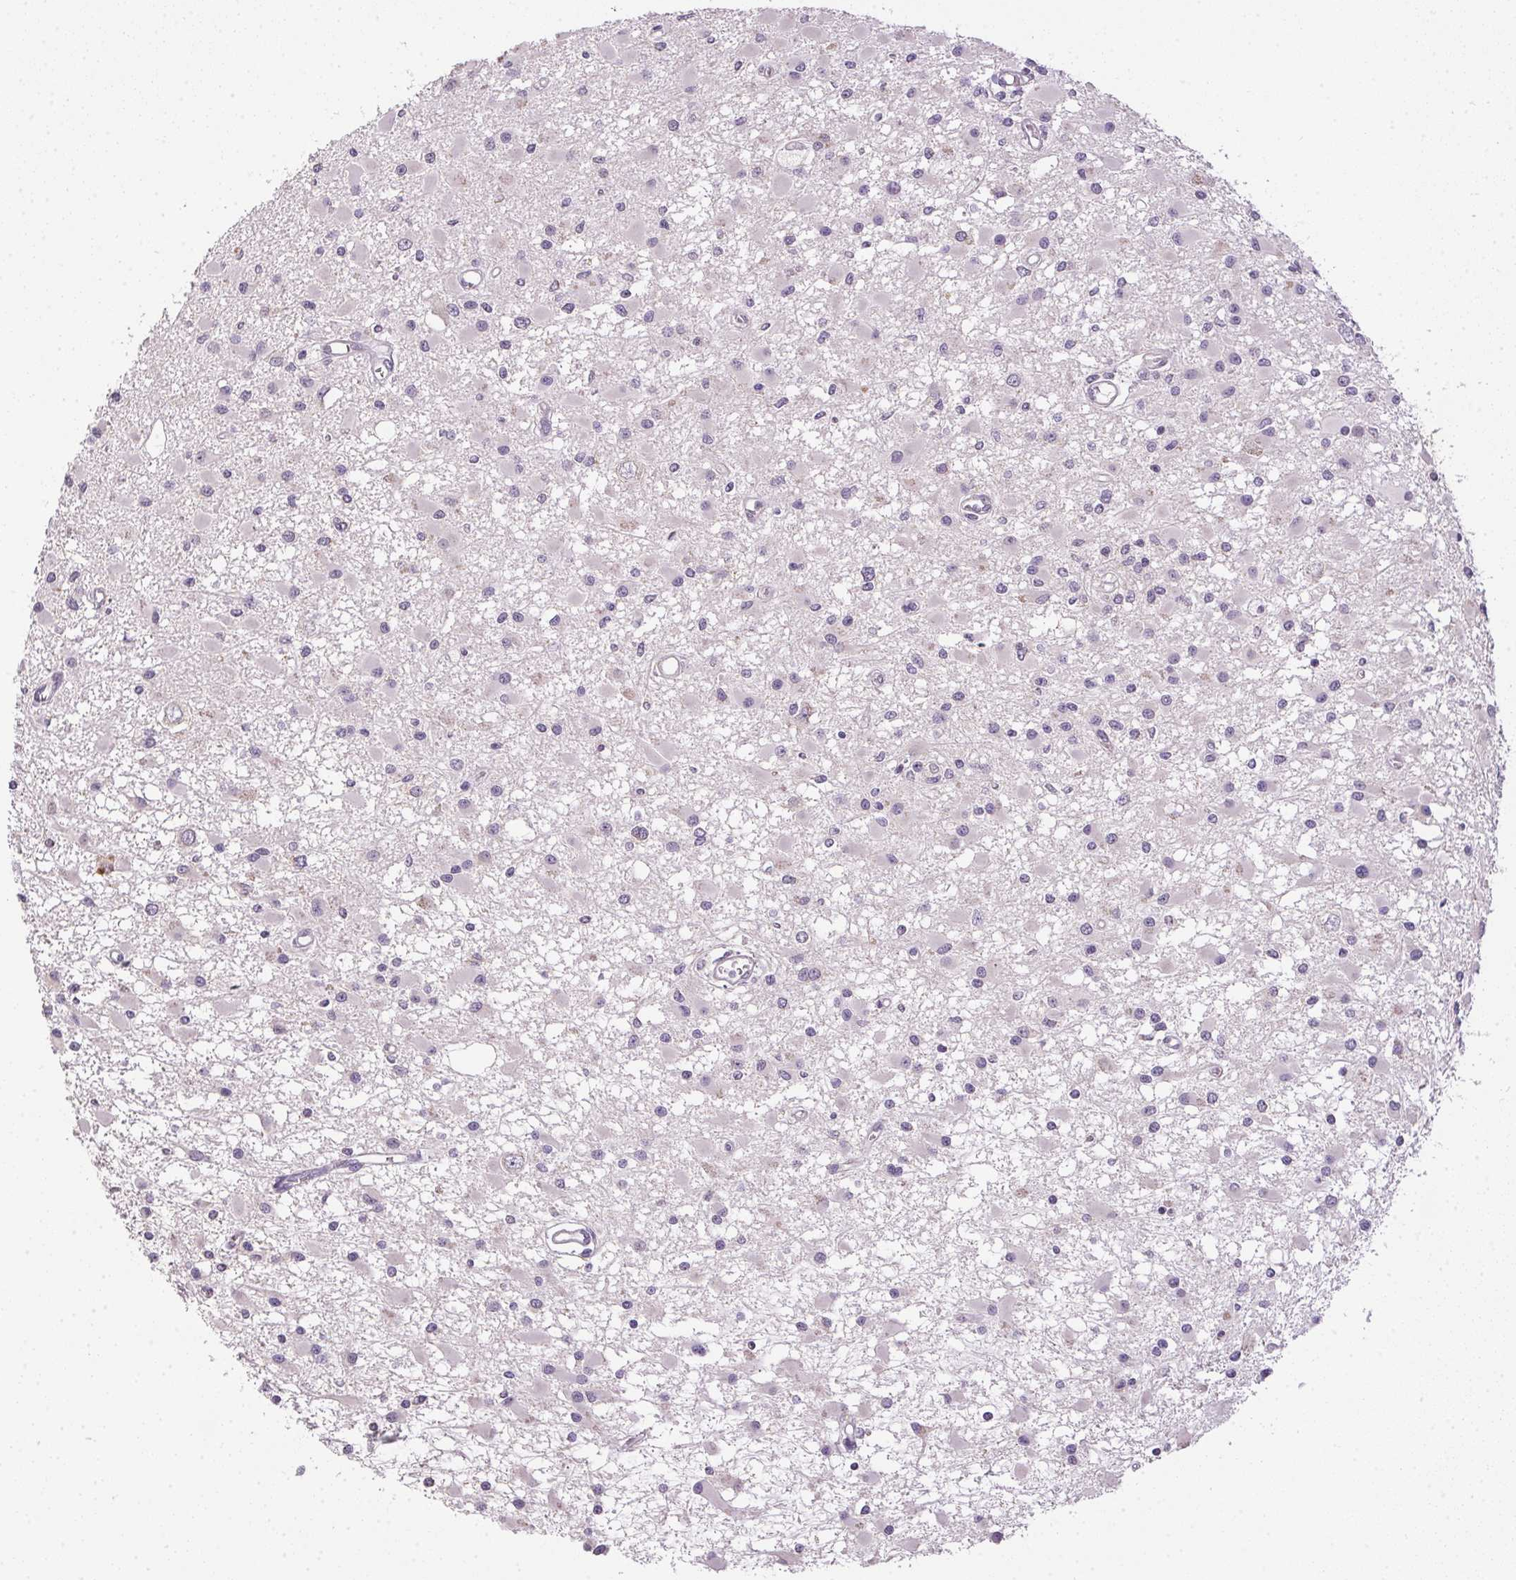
{"staining": {"intensity": "negative", "quantity": "none", "location": "none"}, "tissue": "glioma", "cell_type": "Tumor cells", "image_type": "cancer", "snomed": [{"axis": "morphology", "description": "Glioma, malignant, High grade"}, {"axis": "topography", "description": "Brain"}], "caption": "The immunohistochemistry (IHC) histopathology image has no significant staining in tumor cells of glioma tissue. (Stains: DAB IHC with hematoxylin counter stain, Microscopy: brightfield microscopy at high magnification).", "gene": "SPACA9", "patient": {"sex": "male", "age": 54}}